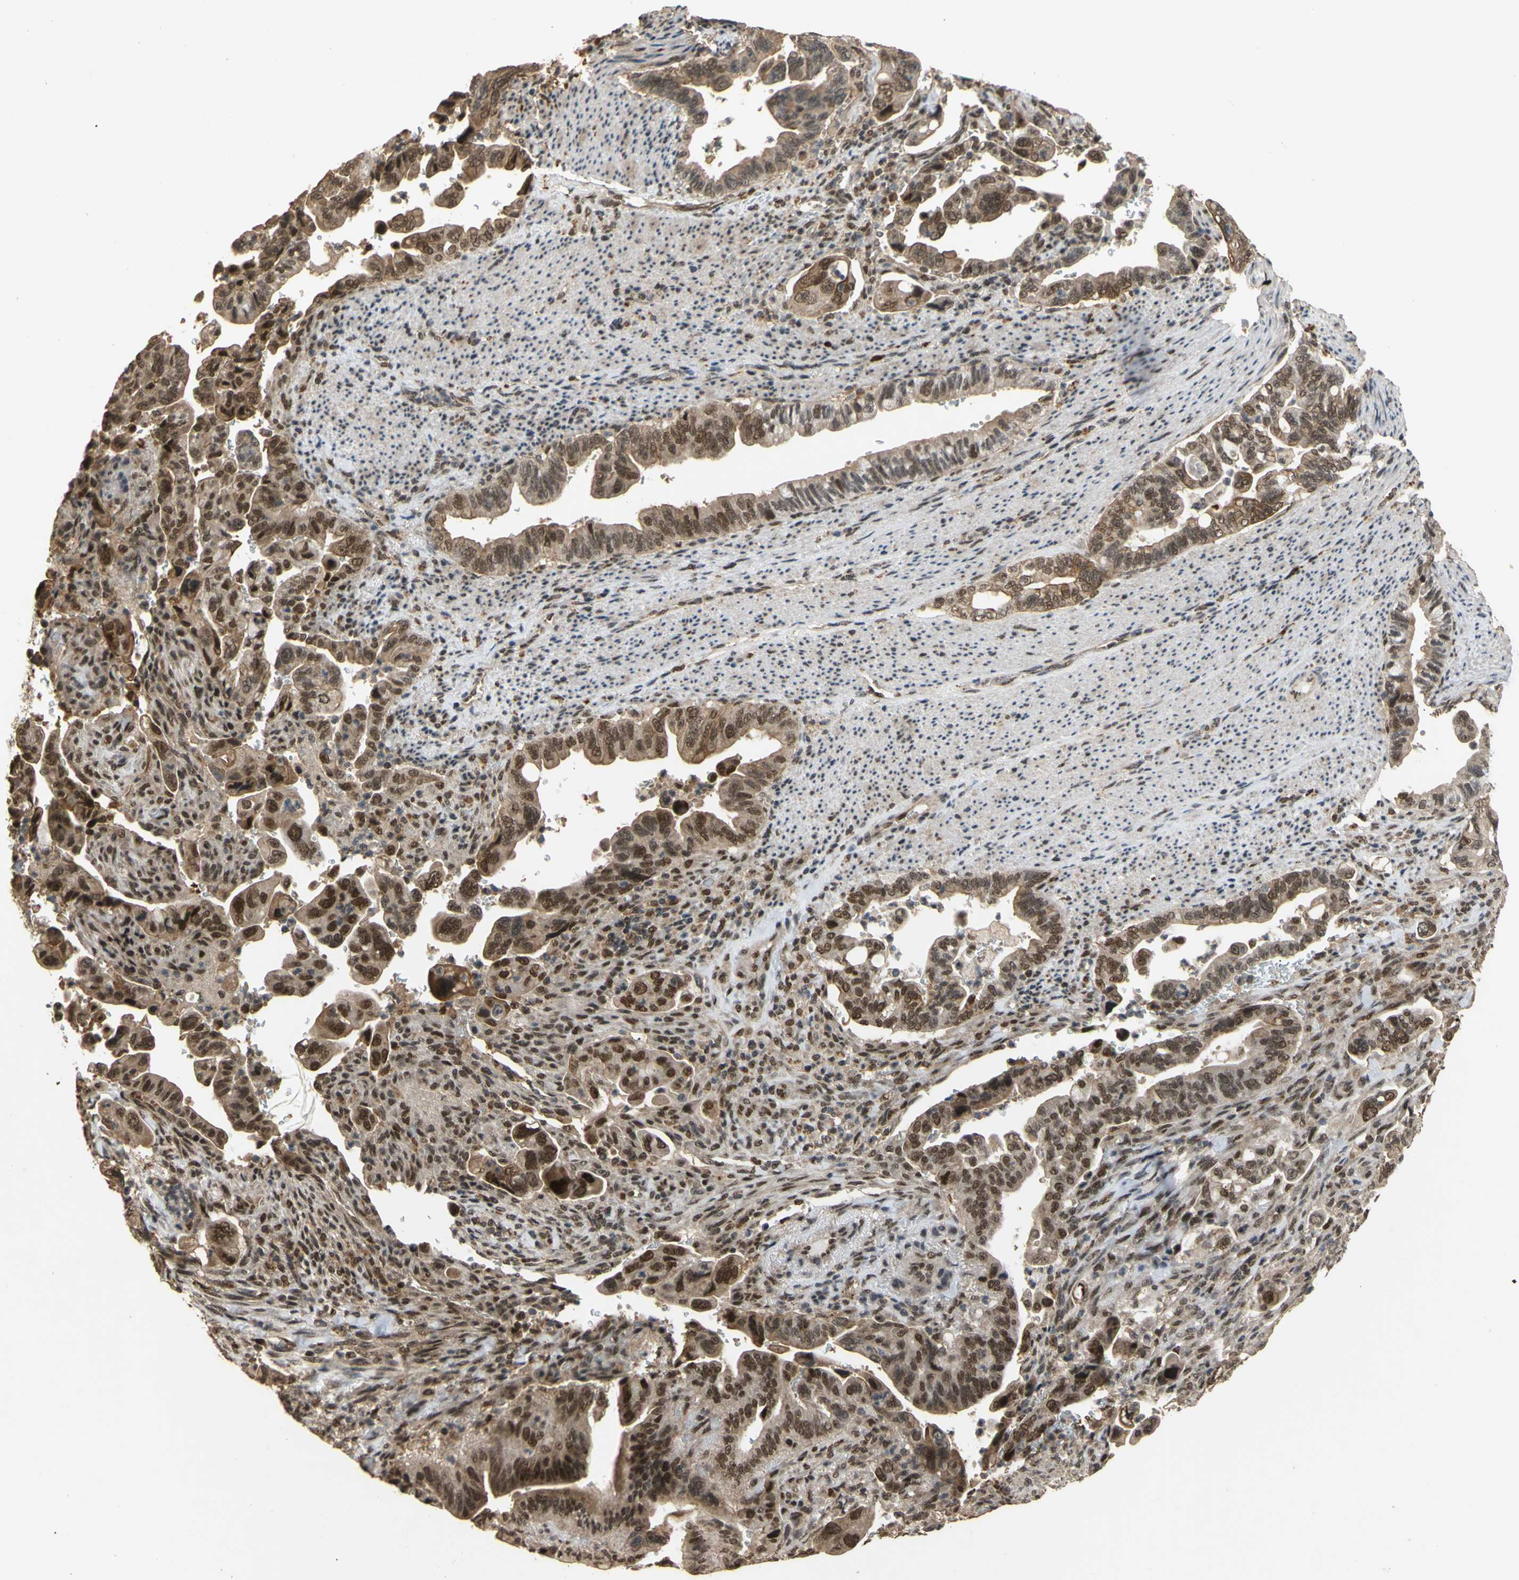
{"staining": {"intensity": "moderate", "quantity": "25%-75%", "location": "cytoplasmic/membranous,nuclear"}, "tissue": "pancreatic cancer", "cell_type": "Tumor cells", "image_type": "cancer", "snomed": [{"axis": "morphology", "description": "Adenocarcinoma, NOS"}, {"axis": "topography", "description": "Pancreas"}], "caption": "Human adenocarcinoma (pancreatic) stained with a protein marker demonstrates moderate staining in tumor cells.", "gene": "GTF2E2", "patient": {"sex": "male", "age": 70}}